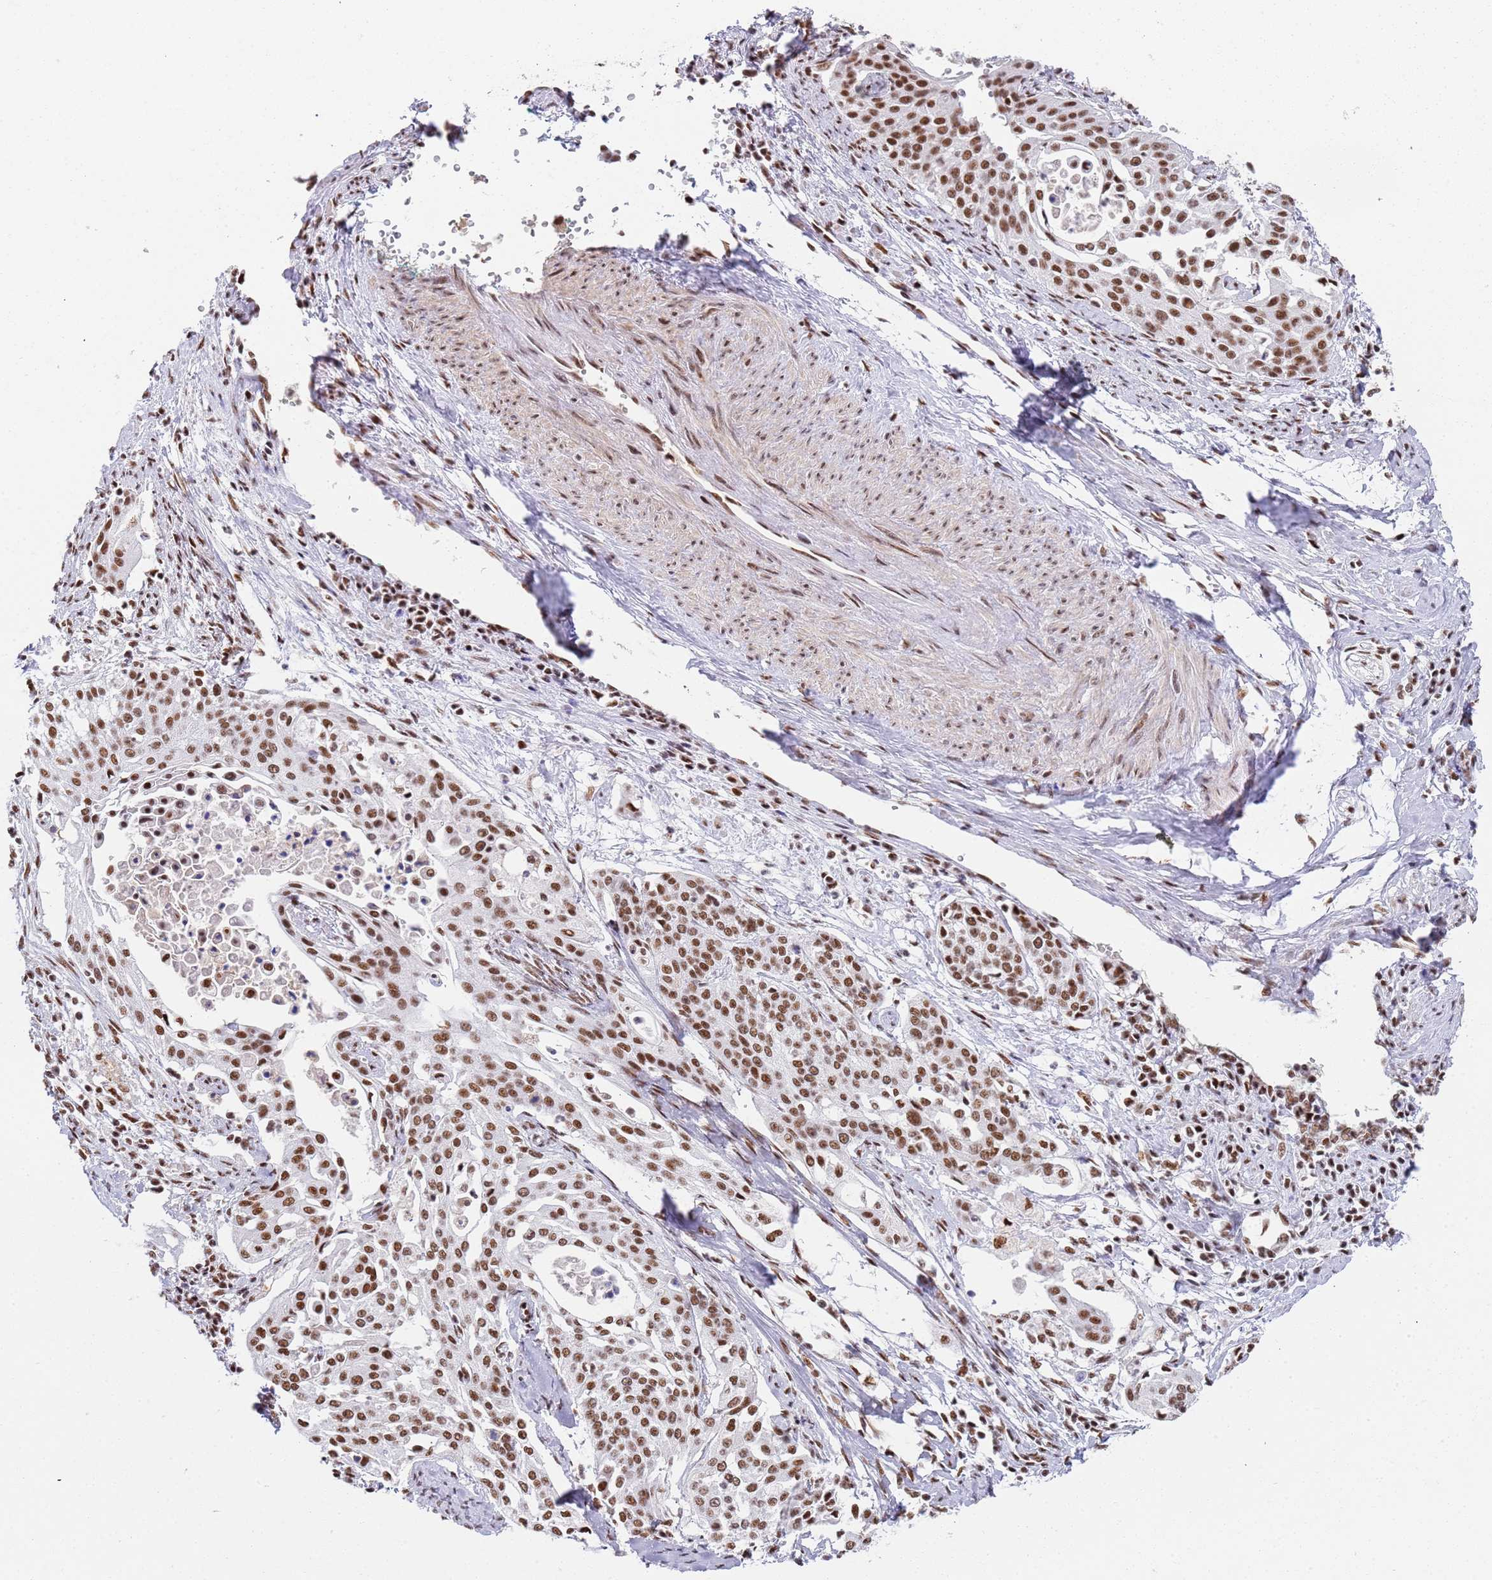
{"staining": {"intensity": "strong", "quantity": ">75%", "location": "nuclear"}, "tissue": "cervical cancer", "cell_type": "Tumor cells", "image_type": "cancer", "snomed": [{"axis": "morphology", "description": "Squamous cell carcinoma, NOS"}, {"axis": "topography", "description": "Cervix"}], "caption": "Brown immunohistochemical staining in human cervical squamous cell carcinoma demonstrates strong nuclear staining in about >75% of tumor cells.", "gene": "AKAP8L", "patient": {"sex": "female", "age": 44}}